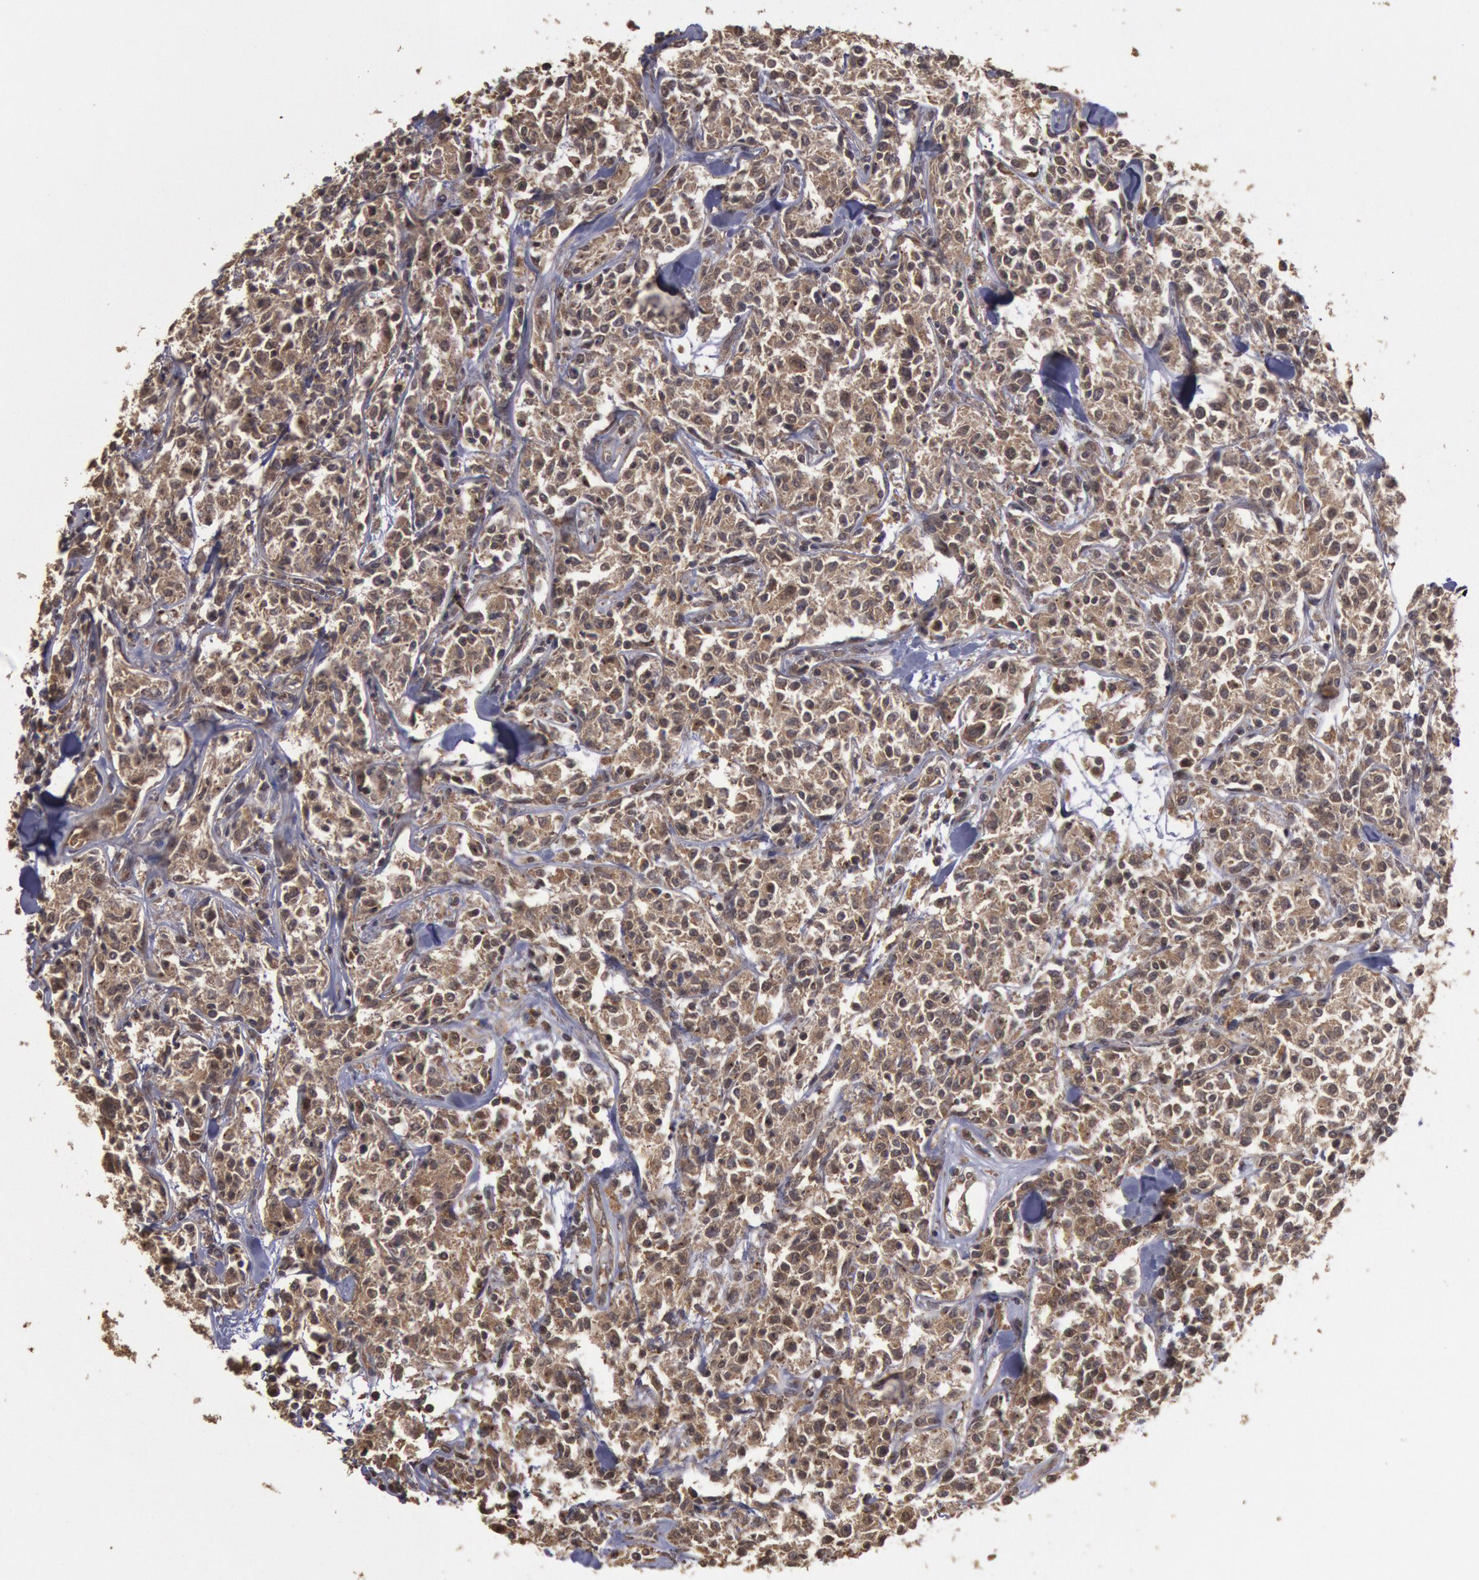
{"staining": {"intensity": "moderate", "quantity": "25%-75%", "location": "cytoplasmic/membranous,nuclear"}, "tissue": "lymphoma", "cell_type": "Tumor cells", "image_type": "cancer", "snomed": [{"axis": "morphology", "description": "Malignant lymphoma, non-Hodgkin's type, Low grade"}, {"axis": "topography", "description": "Small intestine"}], "caption": "This is an image of immunohistochemistry staining of lymphoma, which shows moderate expression in the cytoplasmic/membranous and nuclear of tumor cells.", "gene": "USP14", "patient": {"sex": "female", "age": 59}}